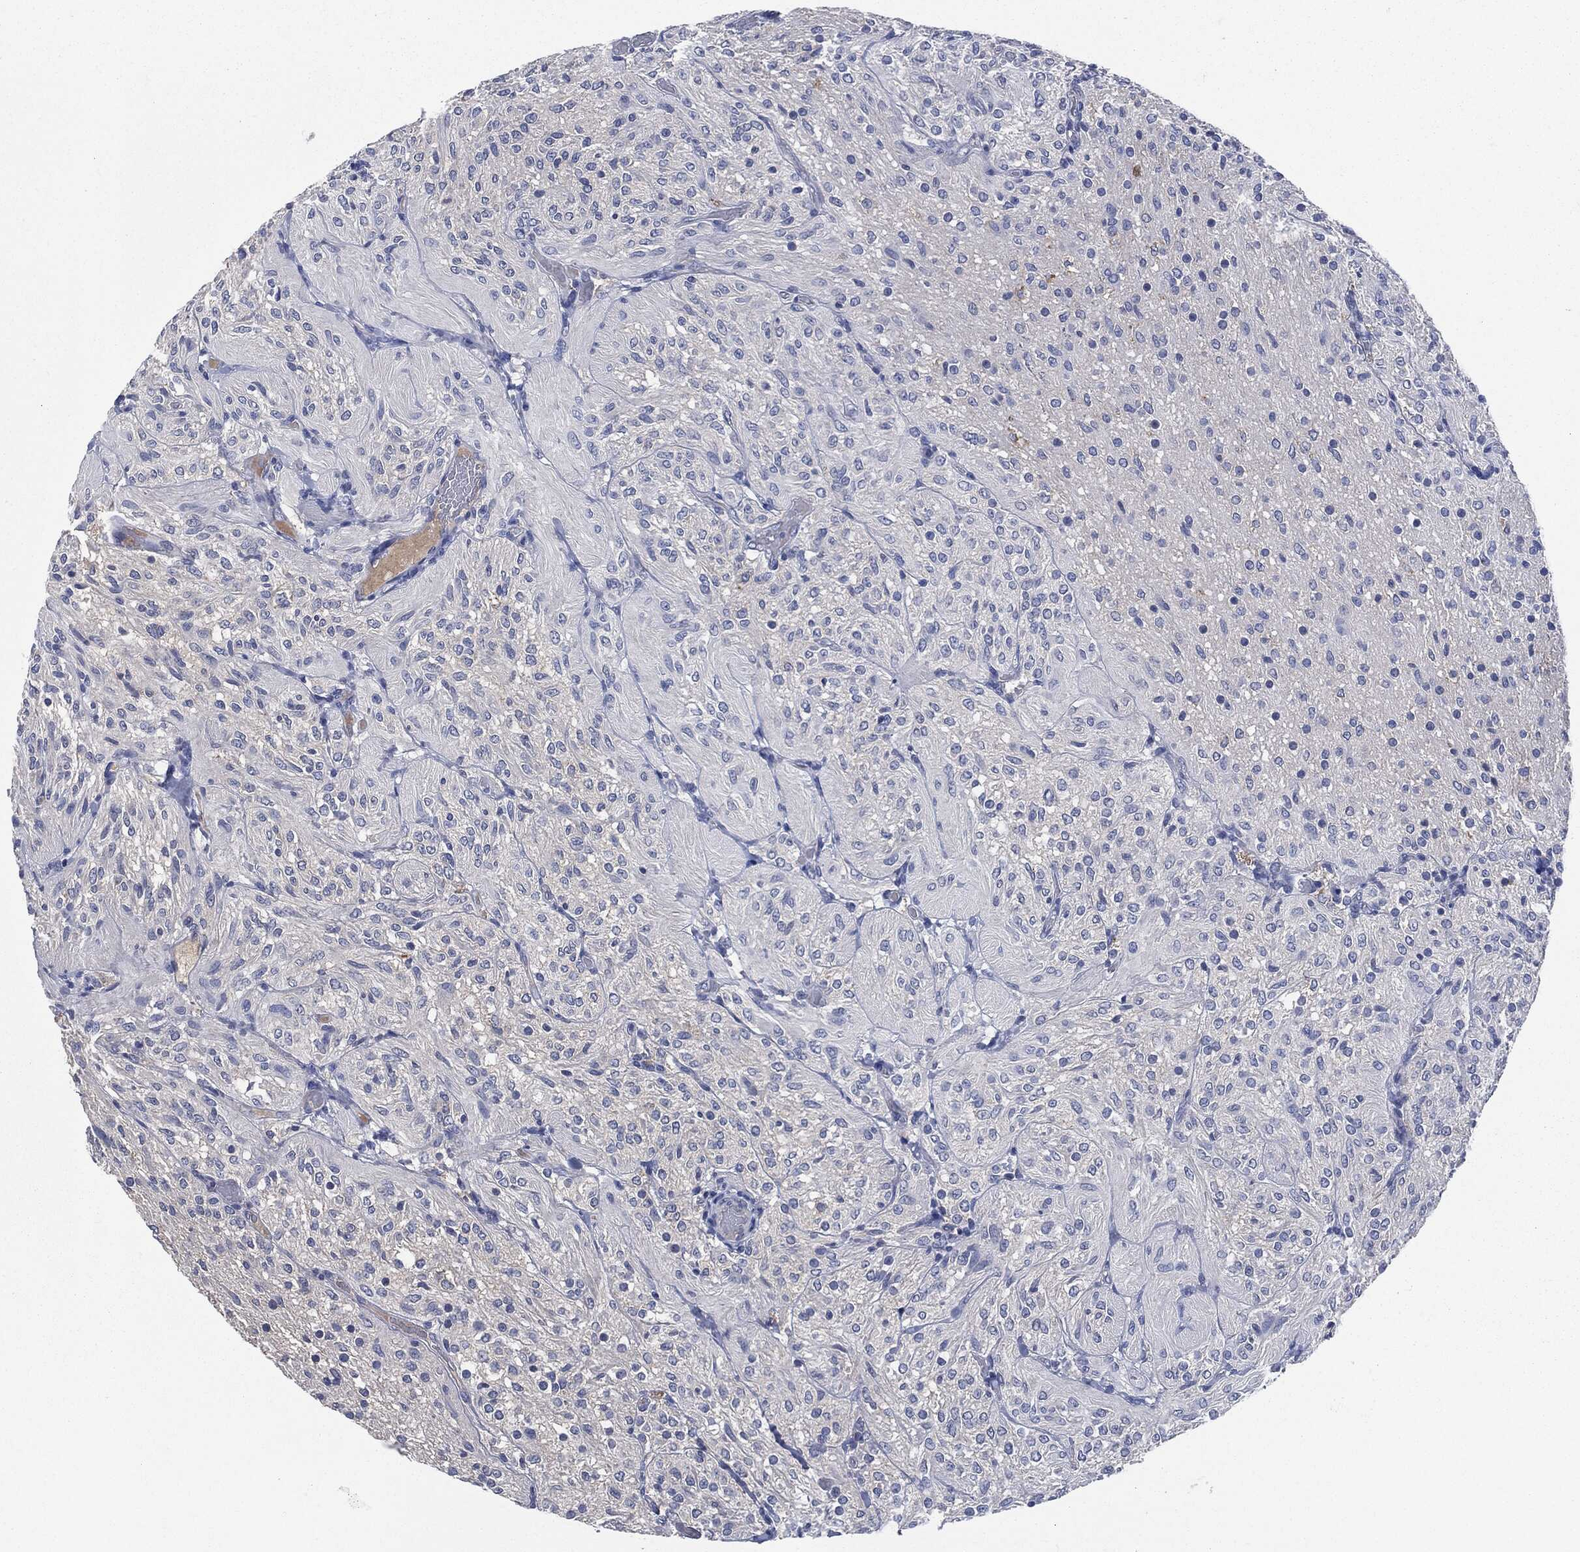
{"staining": {"intensity": "negative", "quantity": "none", "location": "none"}, "tissue": "glioma", "cell_type": "Tumor cells", "image_type": "cancer", "snomed": [{"axis": "morphology", "description": "Glioma, malignant, Low grade"}, {"axis": "topography", "description": "Brain"}], "caption": "Immunohistochemistry histopathology image of neoplastic tissue: glioma stained with DAB reveals no significant protein positivity in tumor cells.", "gene": "CD27", "patient": {"sex": "male", "age": 3}}